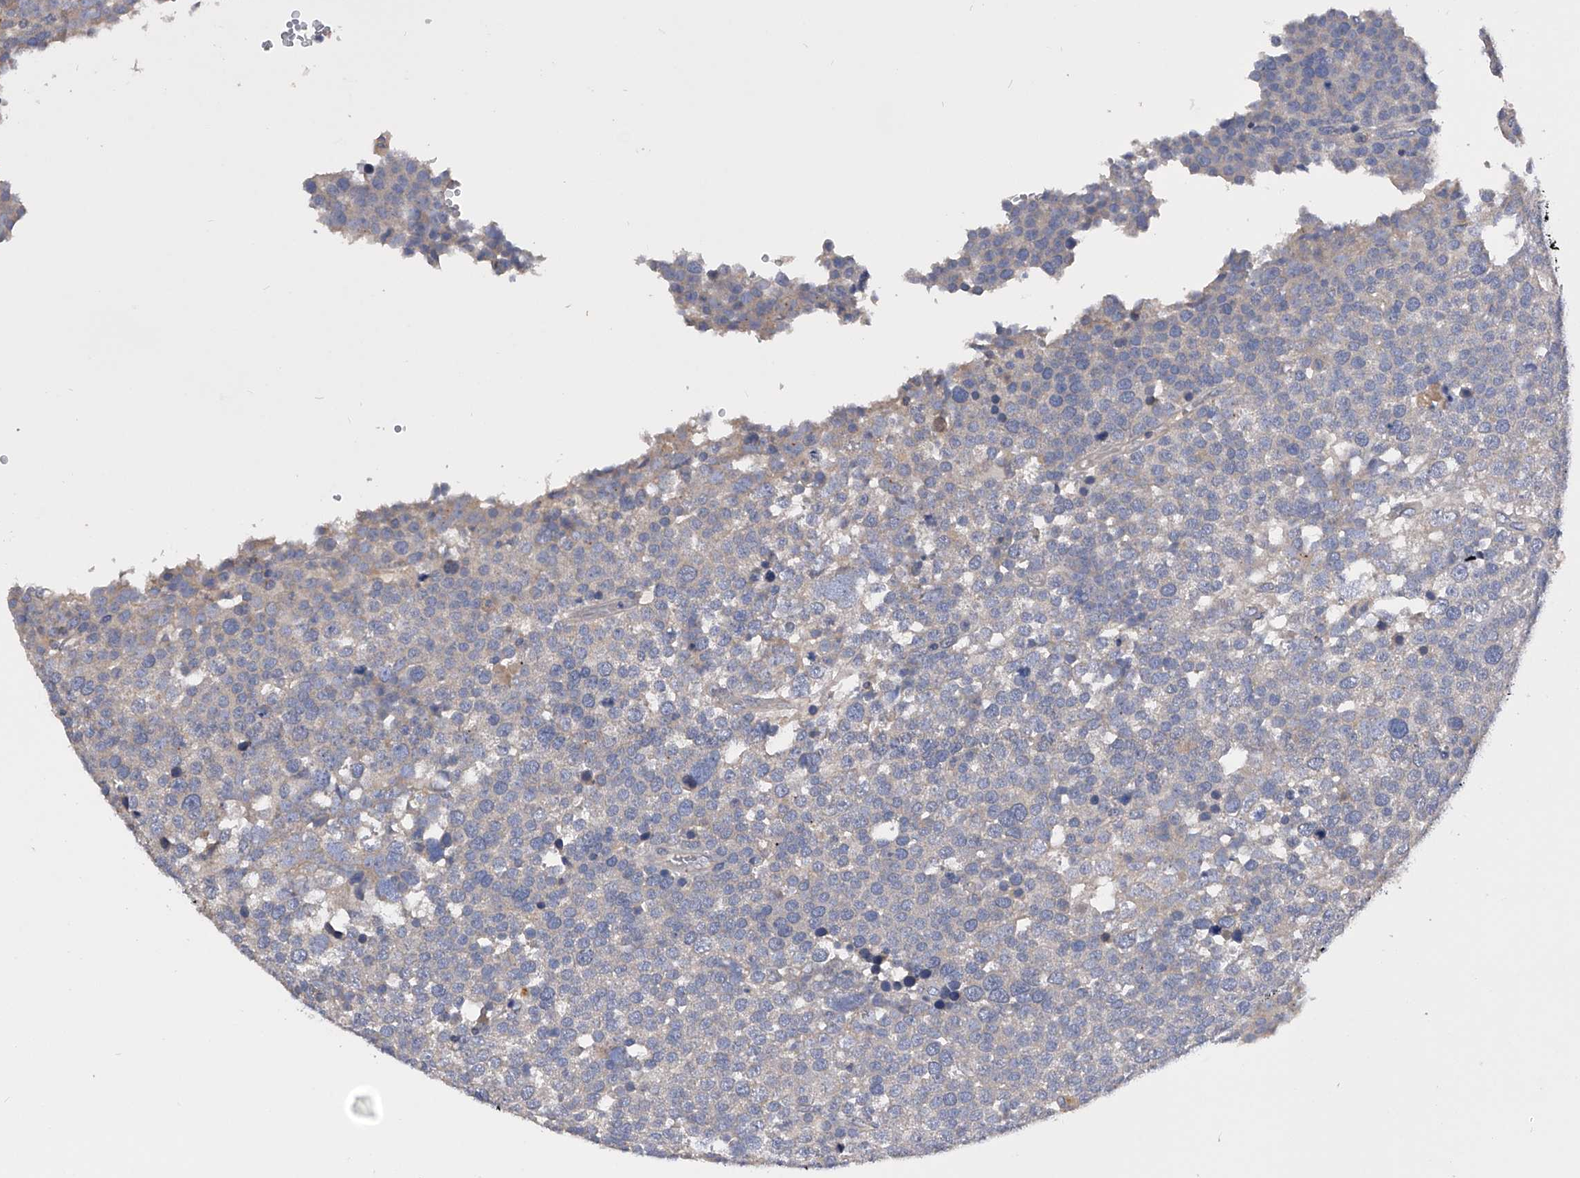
{"staining": {"intensity": "negative", "quantity": "none", "location": "none"}, "tissue": "testis cancer", "cell_type": "Tumor cells", "image_type": "cancer", "snomed": [{"axis": "morphology", "description": "Seminoma, NOS"}, {"axis": "topography", "description": "Testis"}], "caption": "Tumor cells show no significant protein positivity in seminoma (testis).", "gene": "ARL4C", "patient": {"sex": "male", "age": 71}}